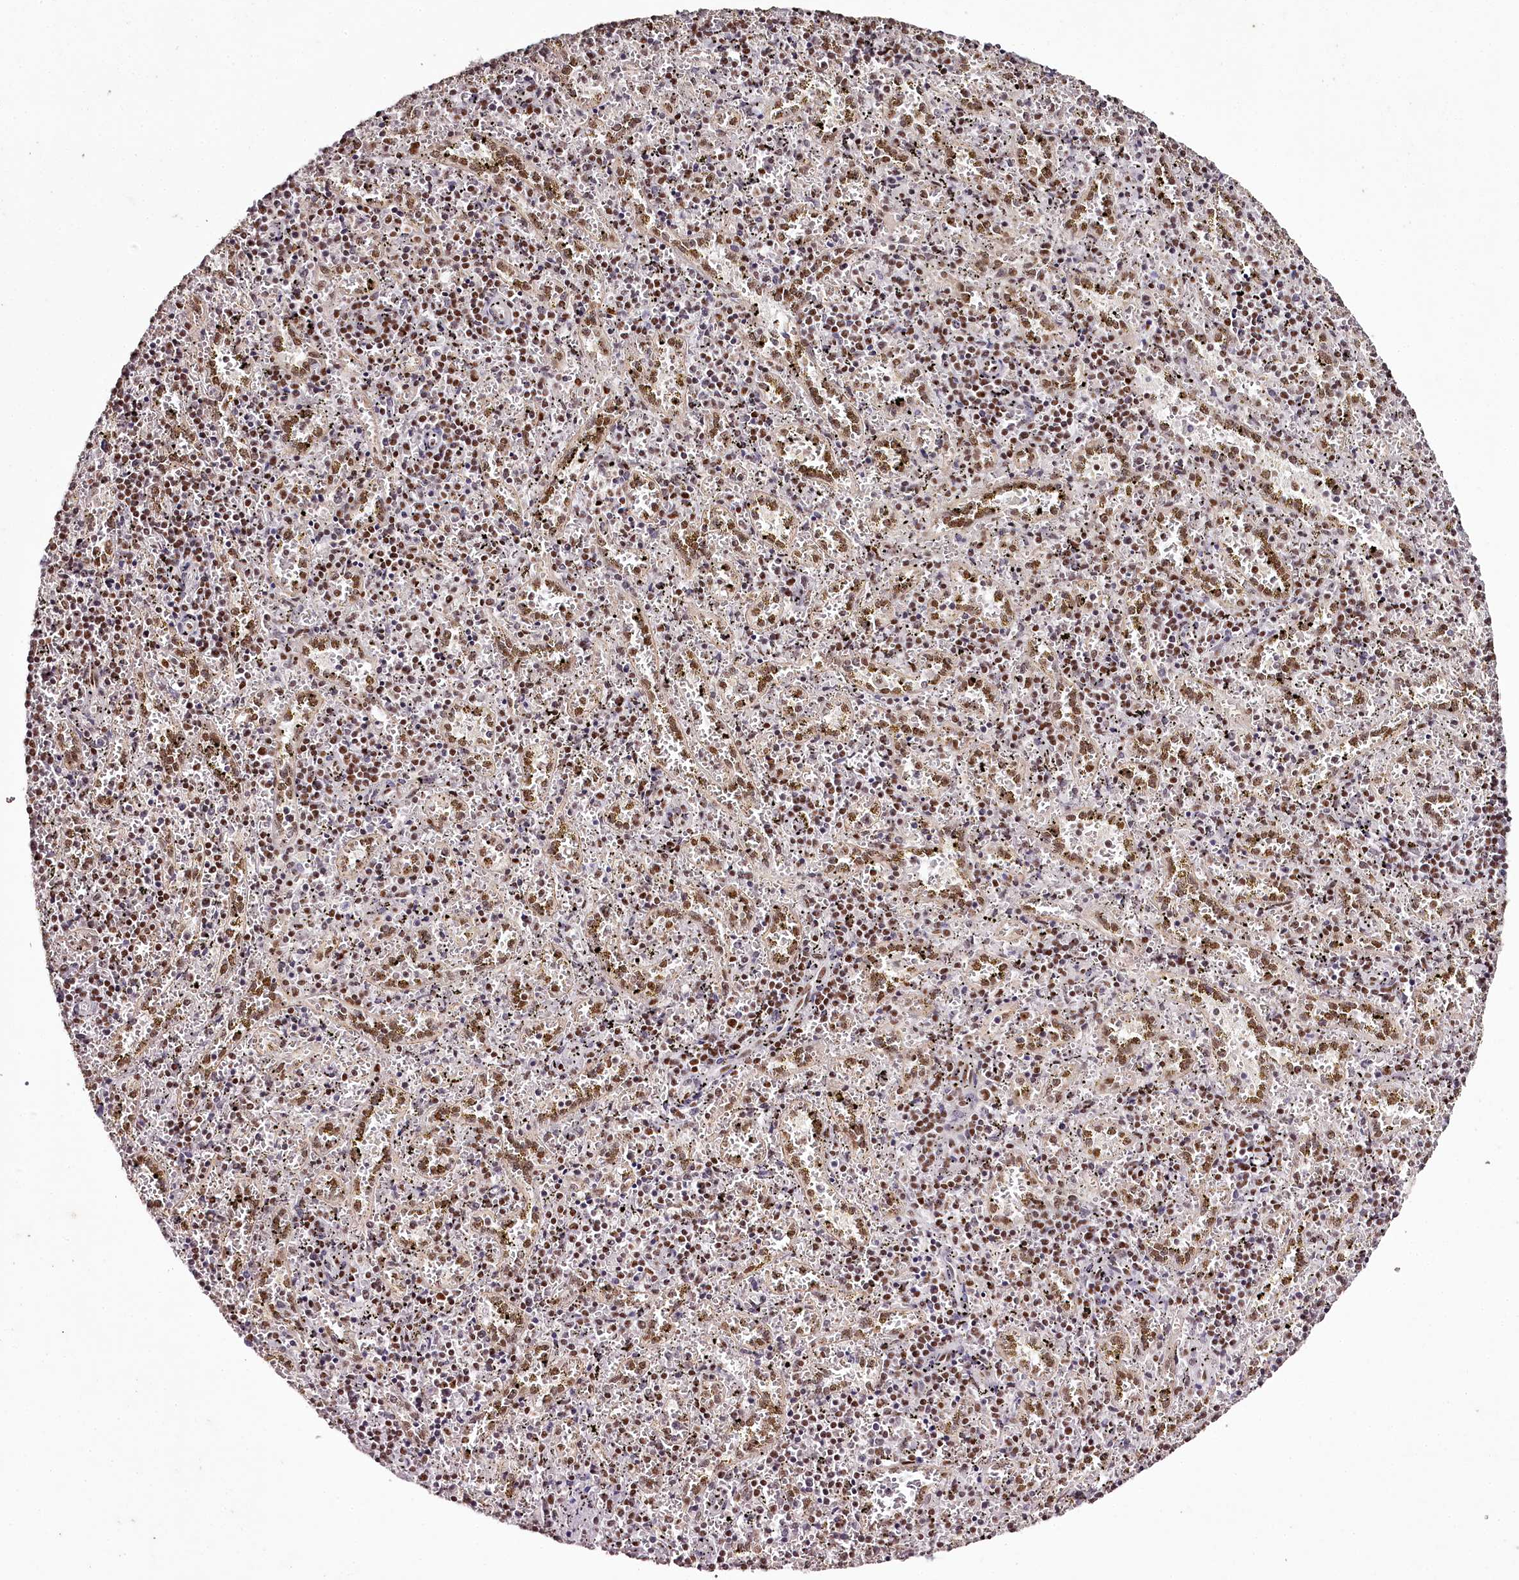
{"staining": {"intensity": "moderate", "quantity": ">75%", "location": "nuclear"}, "tissue": "spleen", "cell_type": "Cells in red pulp", "image_type": "normal", "snomed": [{"axis": "morphology", "description": "Normal tissue, NOS"}, {"axis": "topography", "description": "Spleen"}], "caption": "Benign spleen was stained to show a protein in brown. There is medium levels of moderate nuclear positivity in about >75% of cells in red pulp. The protein is shown in brown color, while the nuclei are stained blue.", "gene": "PSPC1", "patient": {"sex": "male", "age": 11}}